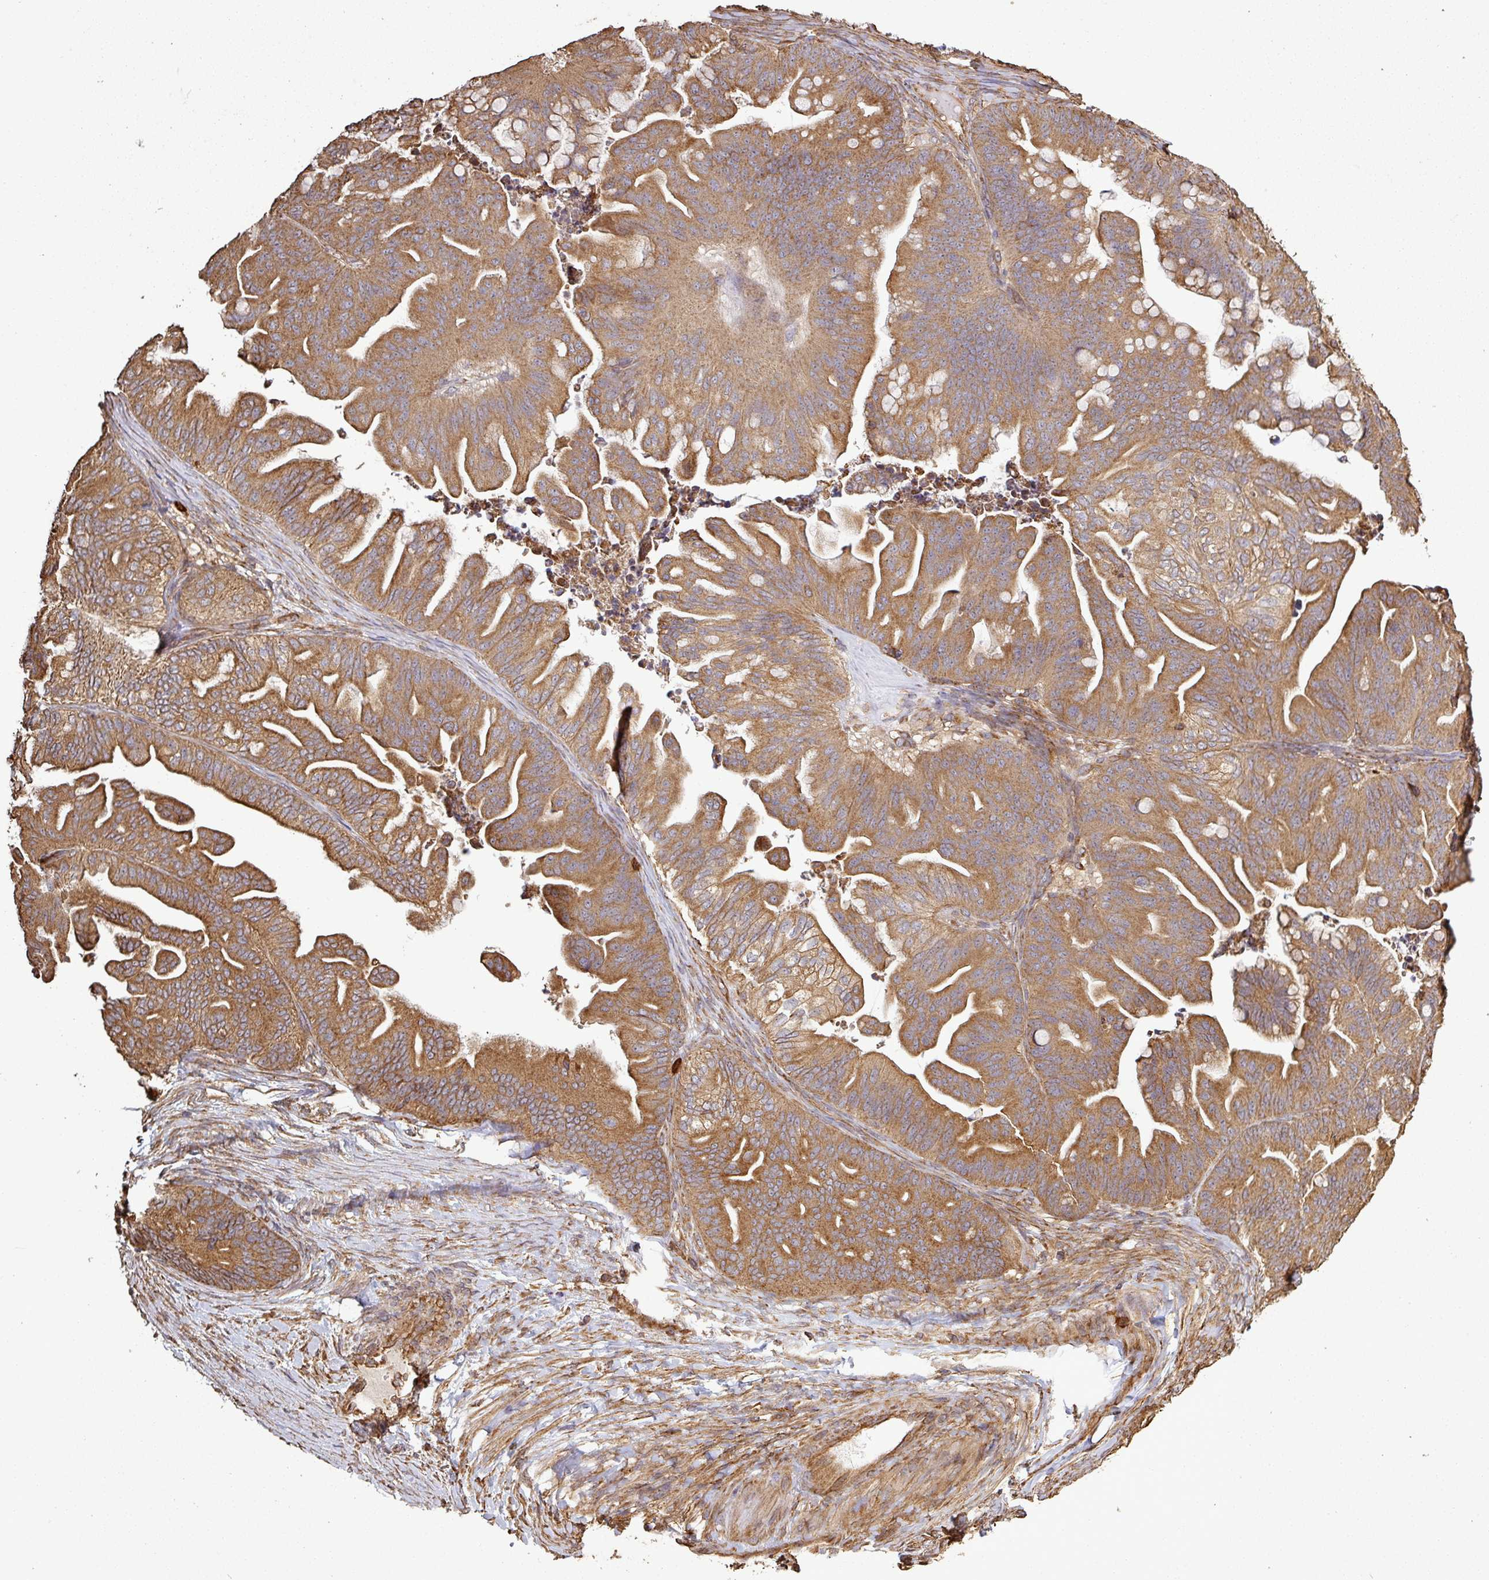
{"staining": {"intensity": "moderate", "quantity": ">75%", "location": "cytoplasmic/membranous"}, "tissue": "ovarian cancer", "cell_type": "Tumor cells", "image_type": "cancer", "snomed": [{"axis": "morphology", "description": "Cystadenocarcinoma, mucinous, NOS"}, {"axis": "topography", "description": "Ovary"}], "caption": "Moderate cytoplasmic/membranous expression for a protein is present in approximately >75% of tumor cells of ovarian cancer (mucinous cystadenocarcinoma) using immunohistochemistry (IHC).", "gene": "PLEKHM1", "patient": {"sex": "female", "age": 67}}